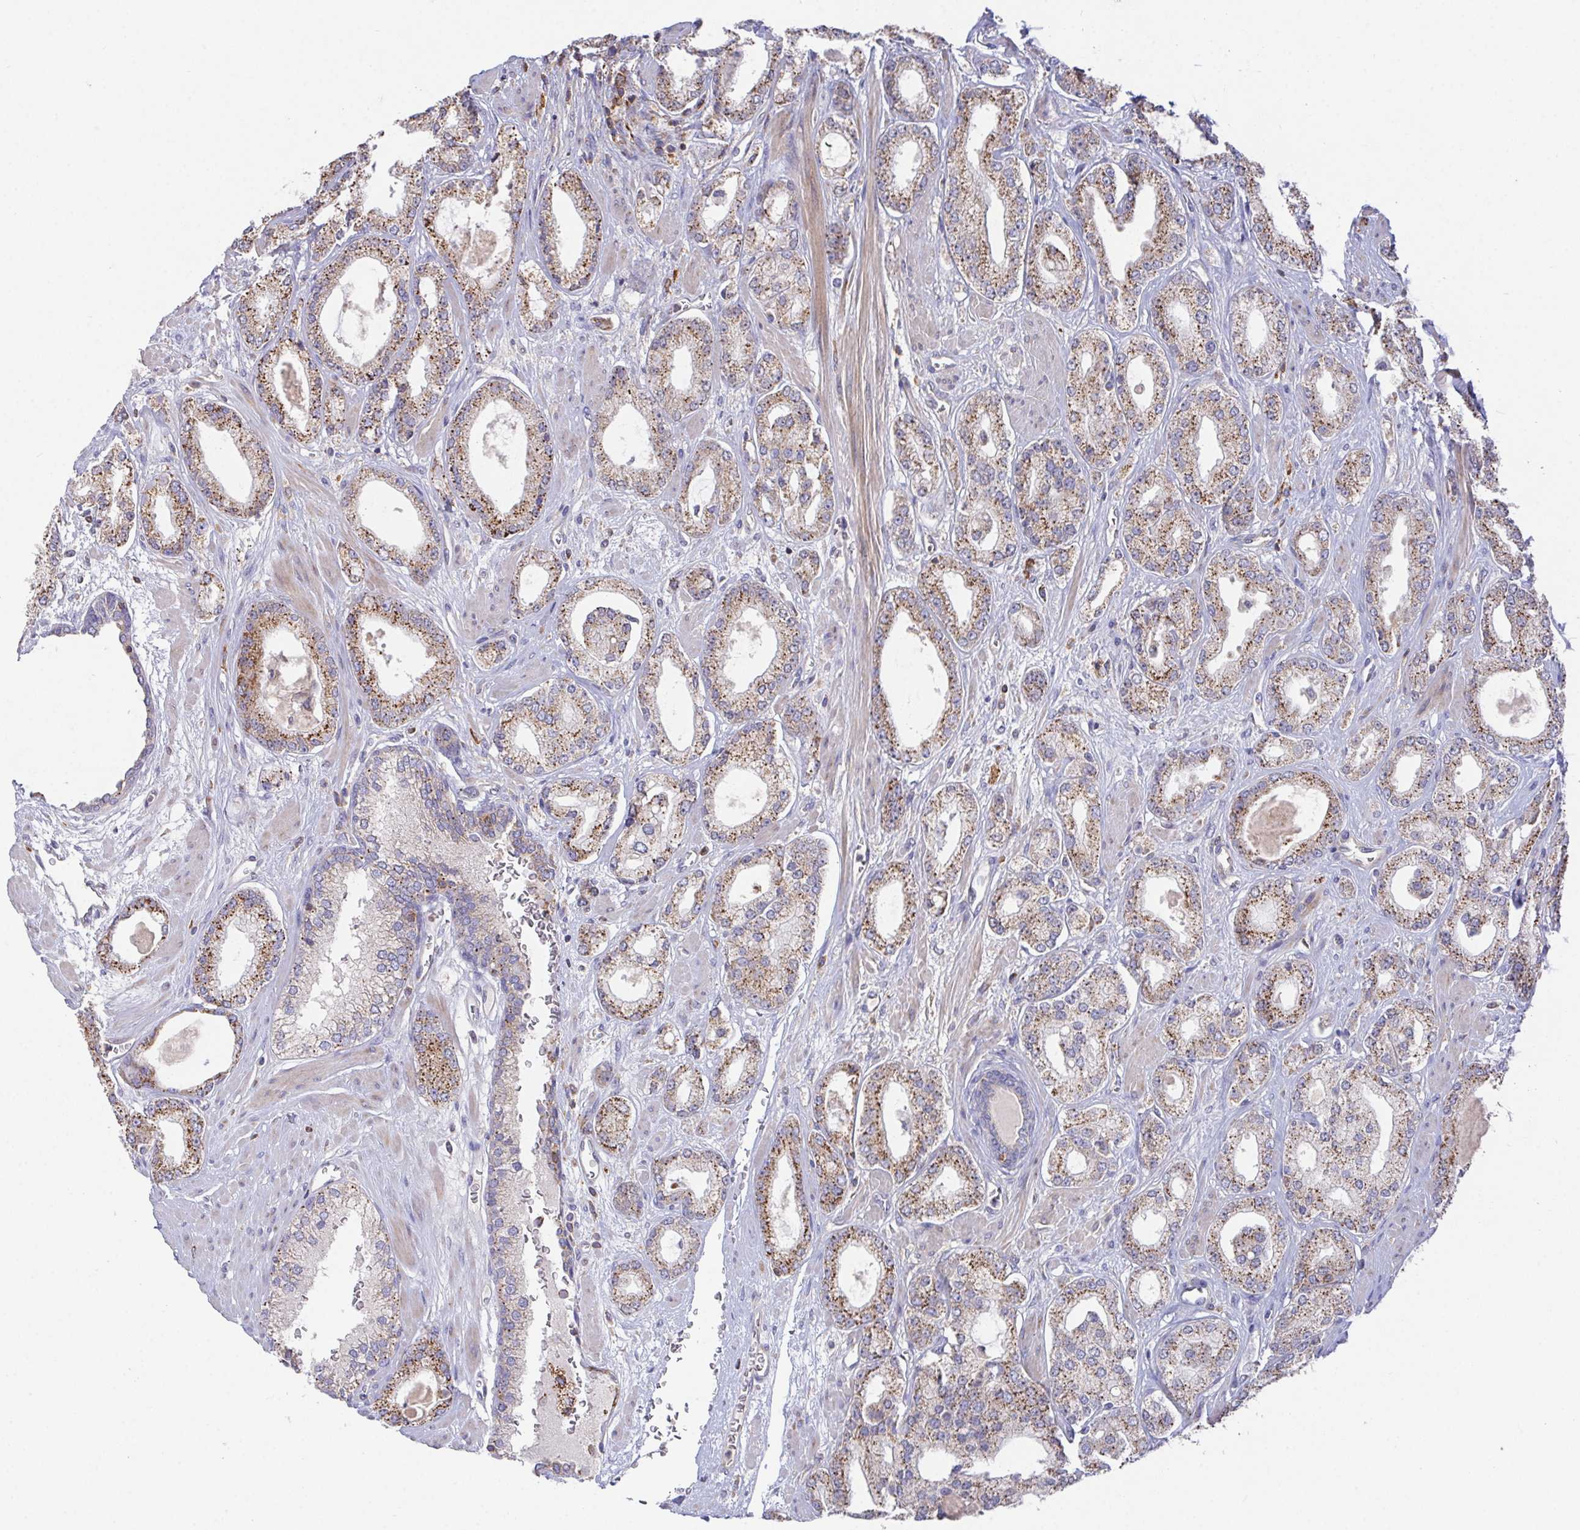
{"staining": {"intensity": "moderate", "quantity": ">75%", "location": "cytoplasmic/membranous"}, "tissue": "prostate cancer", "cell_type": "Tumor cells", "image_type": "cancer", "snomed": [{"axis": "morphology", "description": "Adenocarcinoma, High grade"}, {"axis": "topography", "description": "Prostate"}], "caption": "Approximately >75% of tumor cells in human prostate cancer (high-grade adenocarcinoma) show moderate cytoplasmic/membranous protein staining as visualized by brown immunohistochemical staining.", "gene": "FAM241A", "patient": {"sex": "male", "age": 64}}